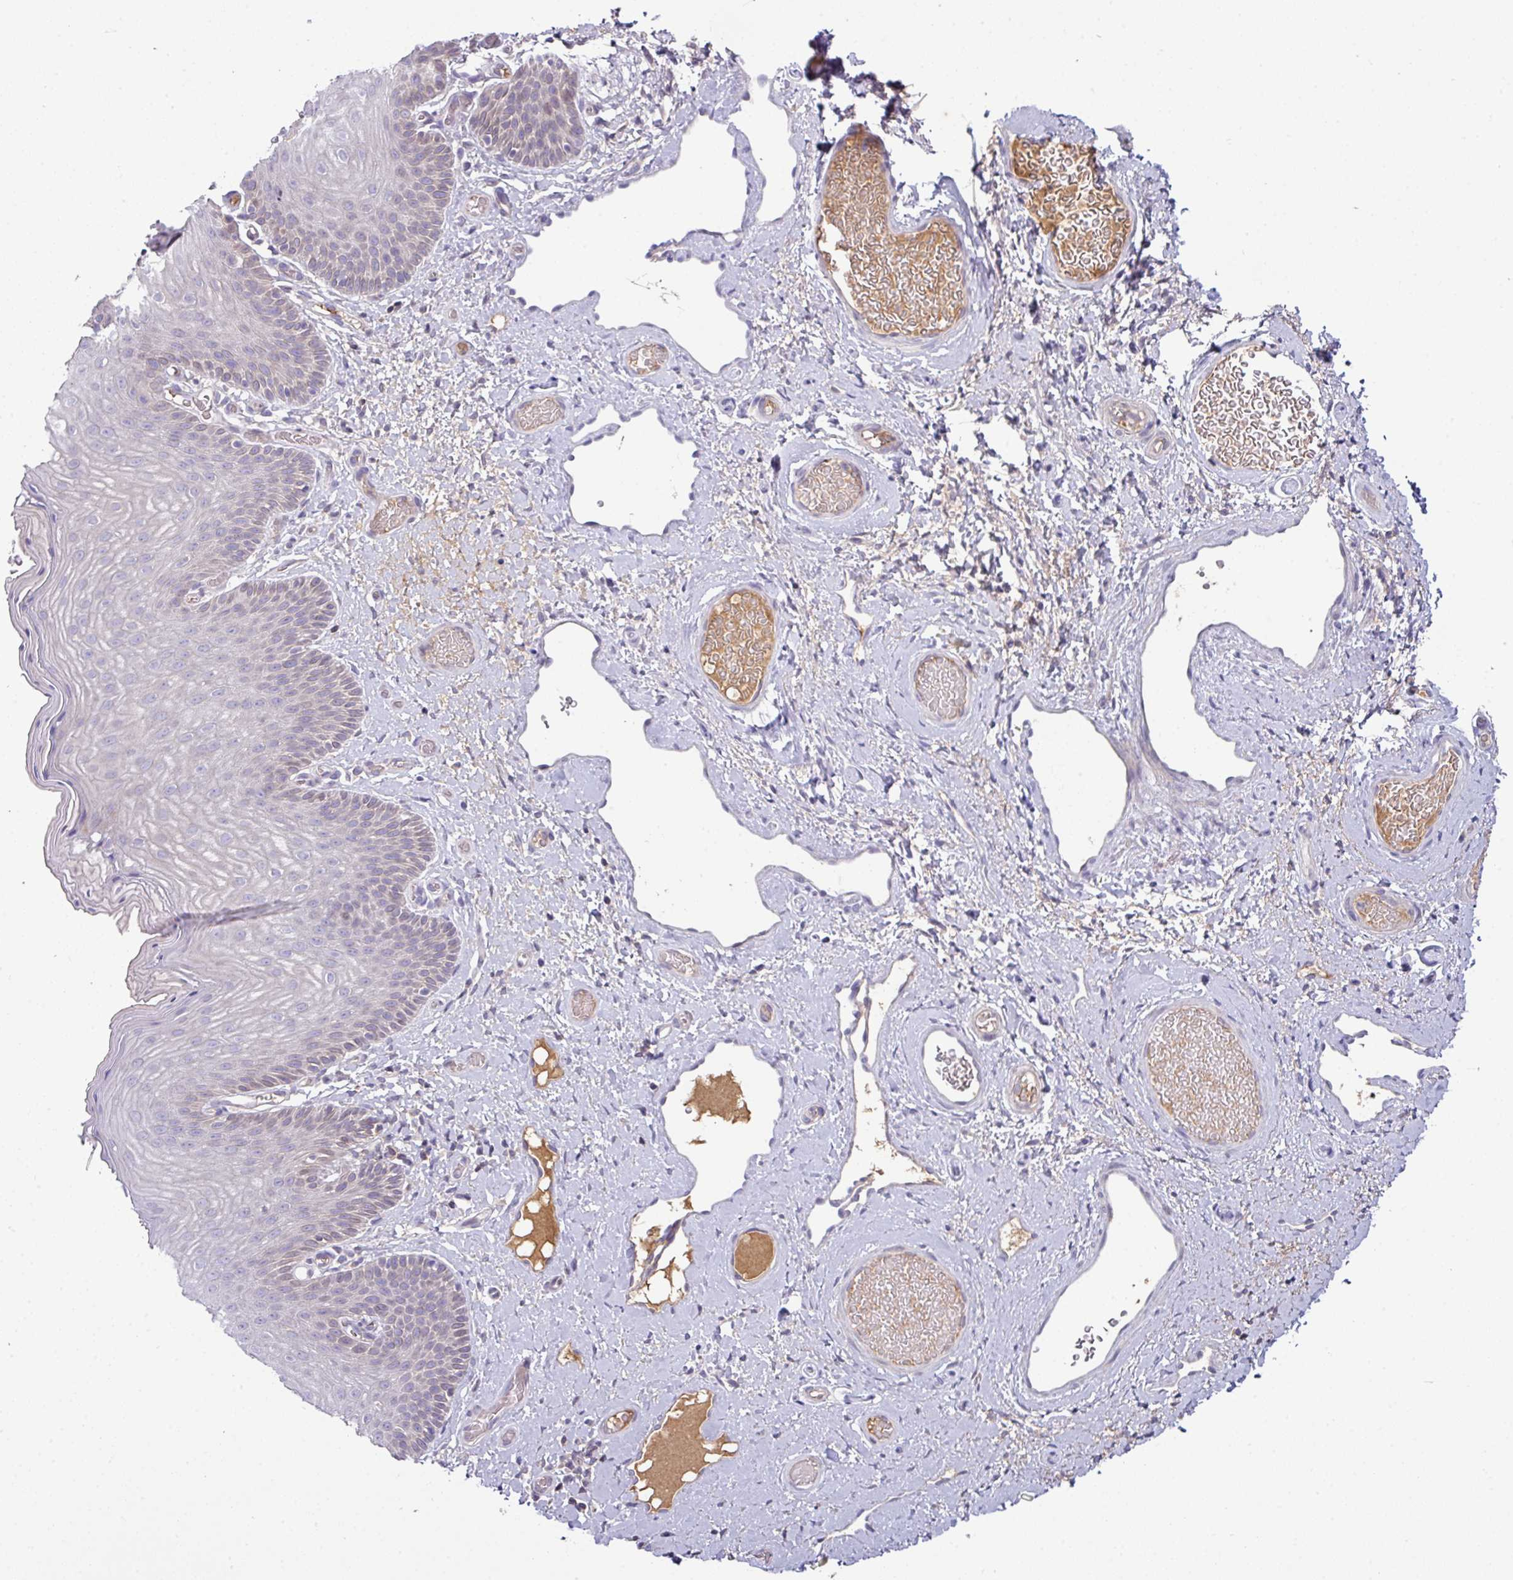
{"staining": {"intensity": "weak", "quantity": "<25%", "location": "cytoplasmic/membranous,nuclear"}, "tissue": "skin", "cell_type": "Epidermal cells", "image_type": "normal", "snomed": [{"axis": "morphology", "description": "Normal tissue, NOS"}, {"axis": "topography", "description": "Anal"}], "caption": "IHC image of benign skin stained for a protein (brown), which demonstrates no expression in epidermal cells. The staining was performed using DAB to visualize the protein expression in brown, while the nuclei were stained in blue with hematoxylin (Magnification: 20x).", "gene": "SLAMF6", "patient": {"sex": "female", "age": 40}}